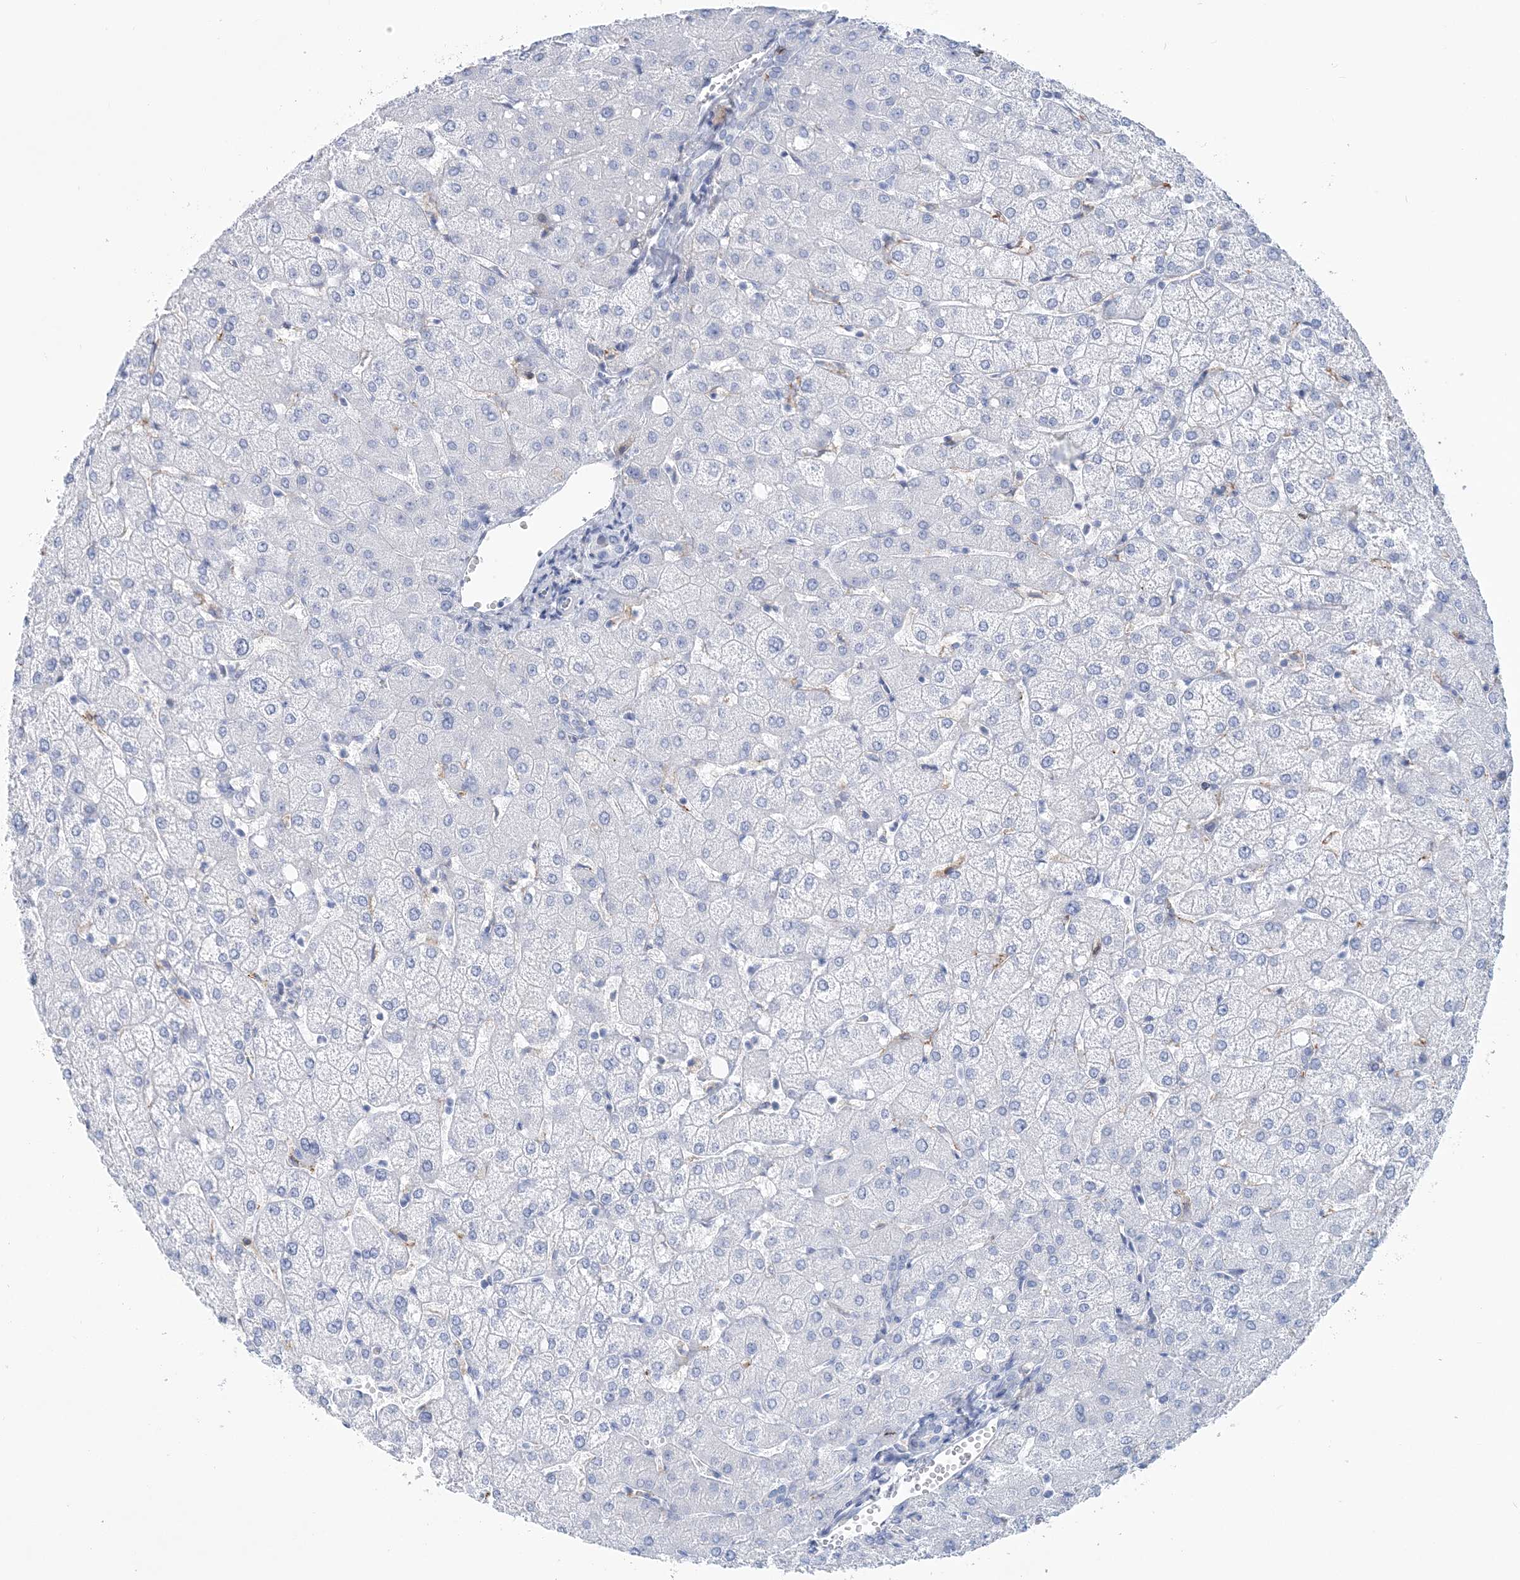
{"staining": {"intensity": "negative", "quantity": "none", "location": "none"}, "tissue": "liver", "cell_type": "Cholangiocytes", "image_type": "normal", "snomed": [{"axis": "morphology", "description": "Normal tissue, NOS"}, {"axis": "topography", "description": "Liver"}], "caption": "Immunohistochemical staining of benign liver shows no significant expression in cholangiocytes.", "gene": "NKX6", "patient": {"sex": "female", "age": 54}}